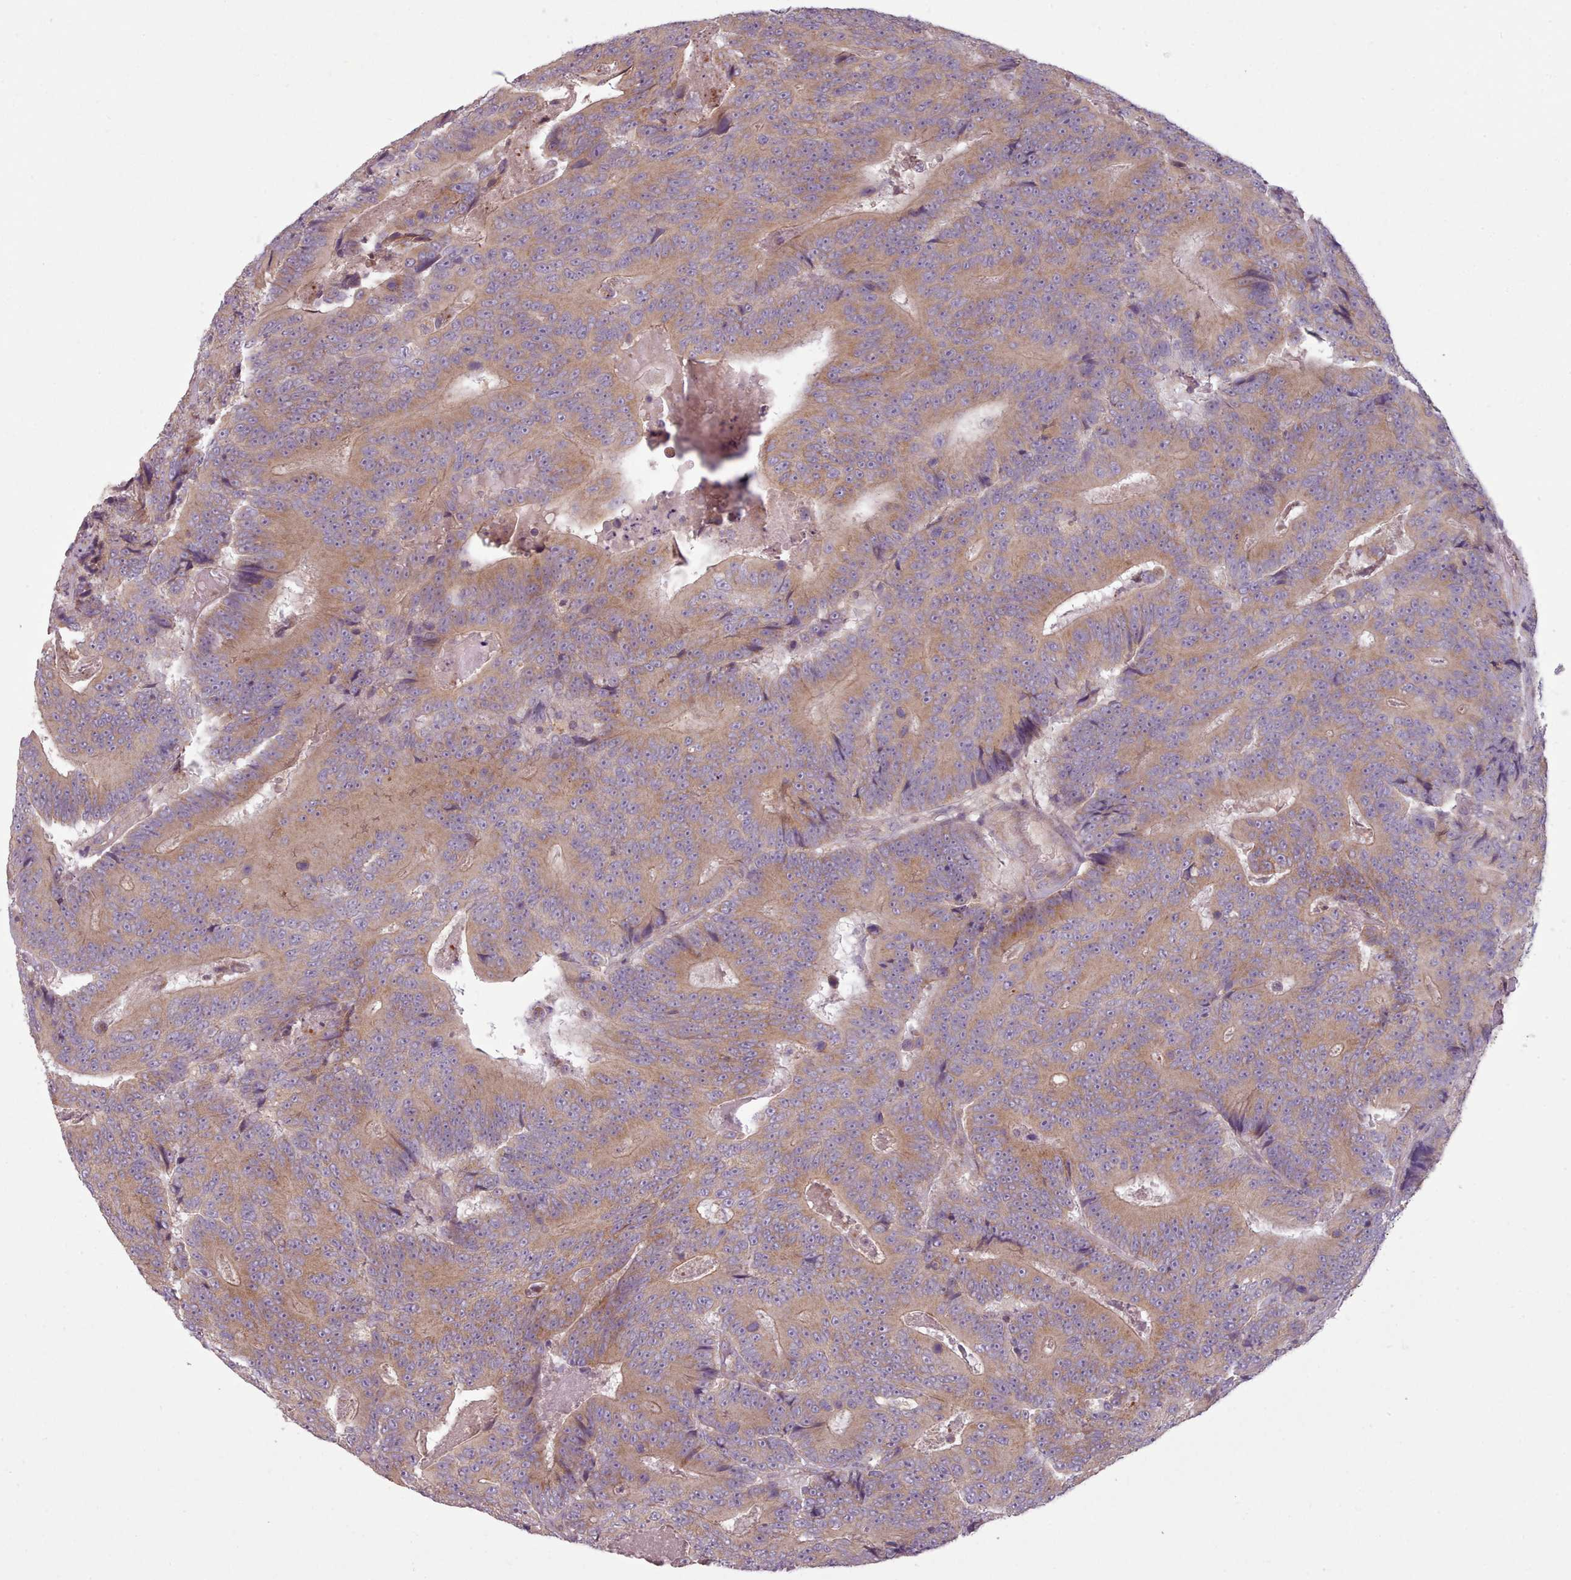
{"staining": {"intensity": "moderate", "quantity": ">75%", "location": "cytoplasmic/membranous"}, "tissue": "colorectal cancer", "cell_type": "Tumor cells", "image_type": "cancer", "snomed": [{"axis": "morphology", "description": "Adenocarcinoma, NOS"}, {"axis": "topography", "description": "Colon"}], "caption": "Colorectal cancer (adenocarcinoma) stained with immunohistochemistry (IHC) demonstrates moderate cytoplasmic/membranous positivity in about >75% of tumor cells.", "gene": "NT5DC2", "patient": {"sex": "male", "age": 83}}